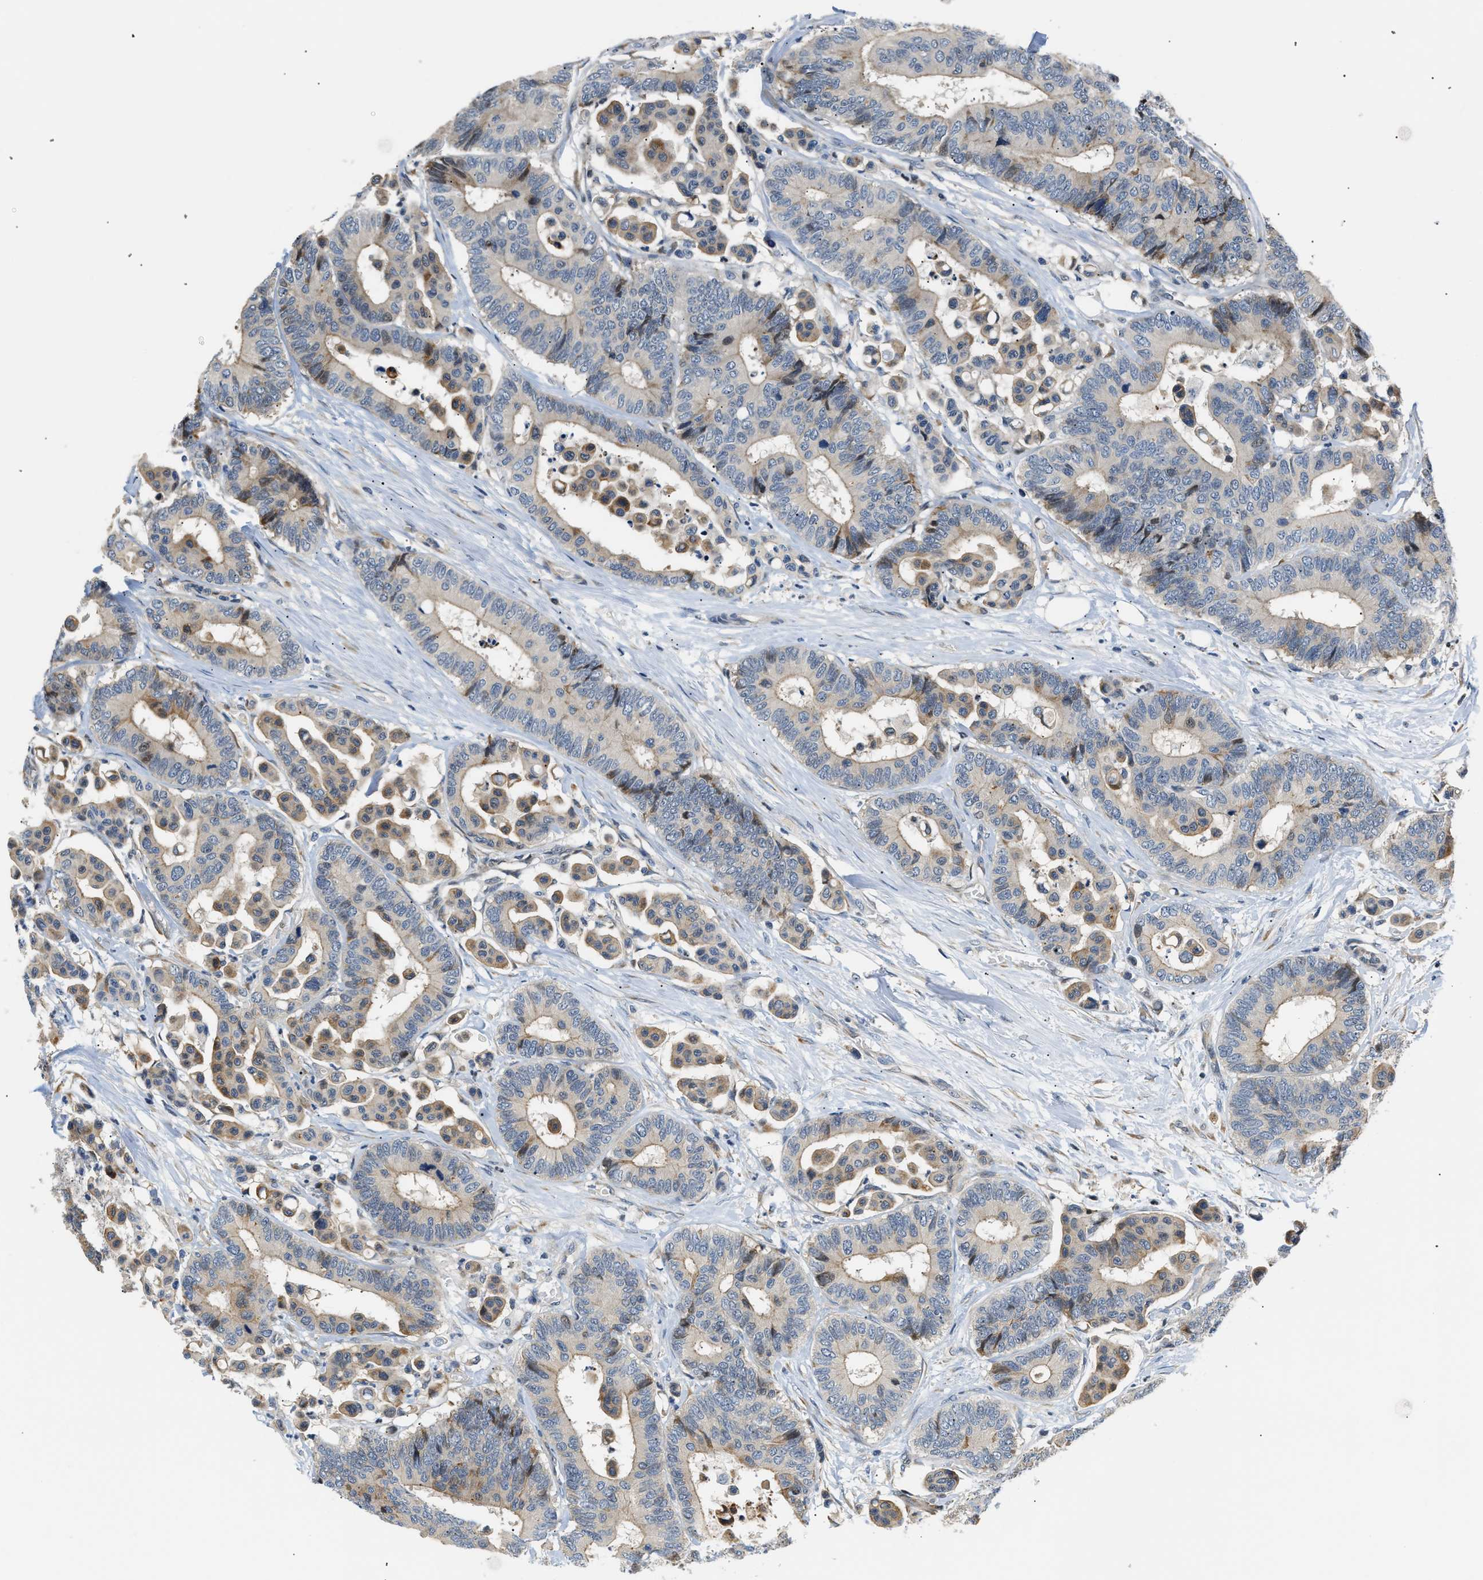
{"staining": {"intensity": "moderate", "quantity": "<25%", "location": "cytoplasmic/membranous"}, "tissue": "colorectal cancer", "cell_type": "Tumor cells", "image_type": "cancer", "snomed": [{"axis": "morphology", "description": "Normal tissue, NOS"}, {"axis": "morphology", "description": "Adenocarcinoma, NOS"}, {"axis": "topography", "description": "Colon"}], "caption": "Protein expression analysis of colorectal cancer (adenocarcinoma) displays moderate cytoplasmic/membranous expression in approximately <25% of tumor cells.", "gene": "TNIP2", "patient": {"sex": "male", "age": 82}}